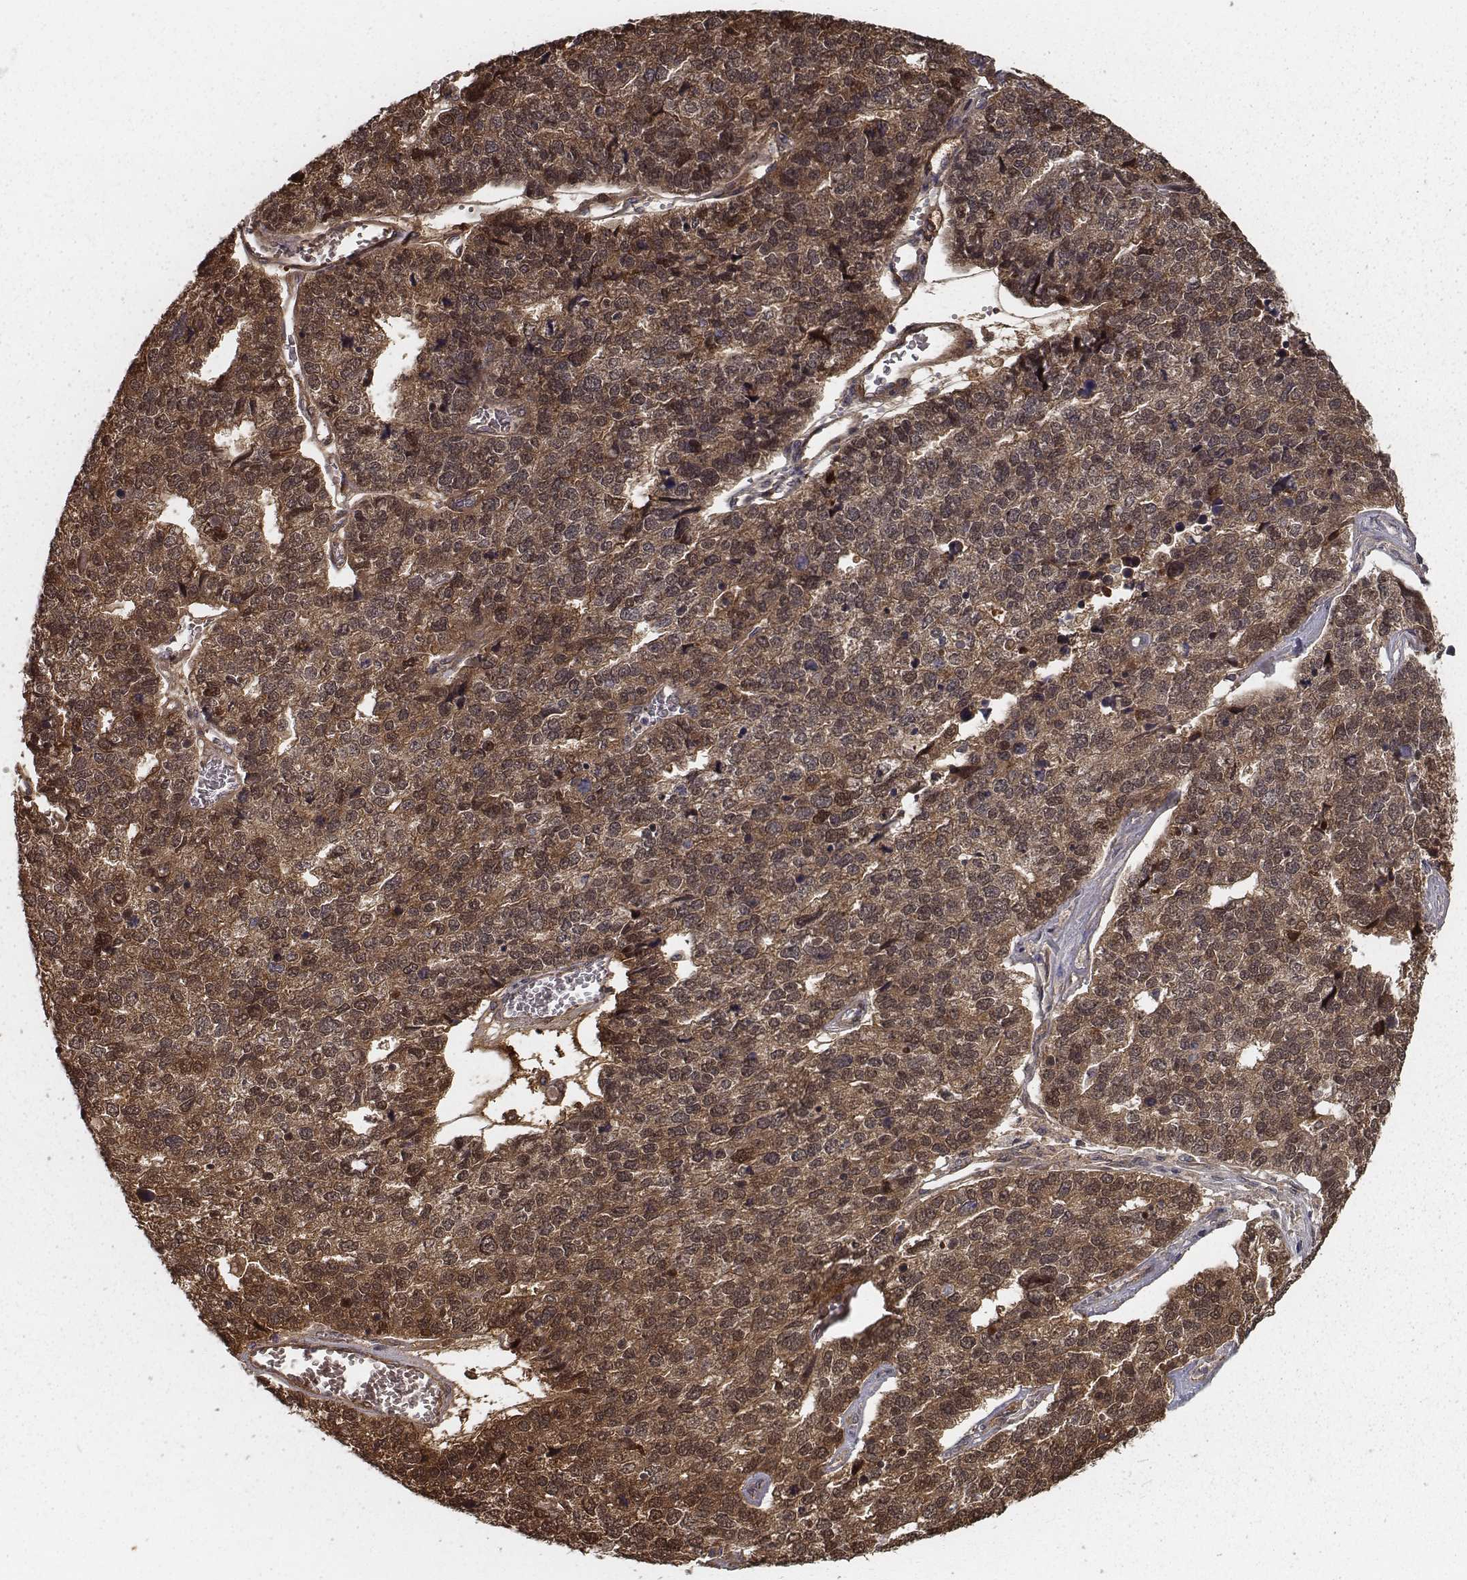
{"staining": {"intensity": "strong", "quantity": ">75%", "location": "cytoplasmic/membranous"}, "tissue": "stomach cancer", "cell_type": "Tumor cells", "image_type": "cancer", "snomed": [{"axis": "morphology", "description": "Adenocarcinoma, NOS"}, {"axis": "topography", "description": "Stomach"}], "caption": "High-magnification brightfield microscopy of stomach cancer stained with DAB (brown) and counterstained with hematoxylin (blue). tumor cells exhibit strong cytoplasmic/membranous staining is present in approximately>75% of cells.", "gene": "ISYNA1", "patient": {"sex": "male", "age": 69}}